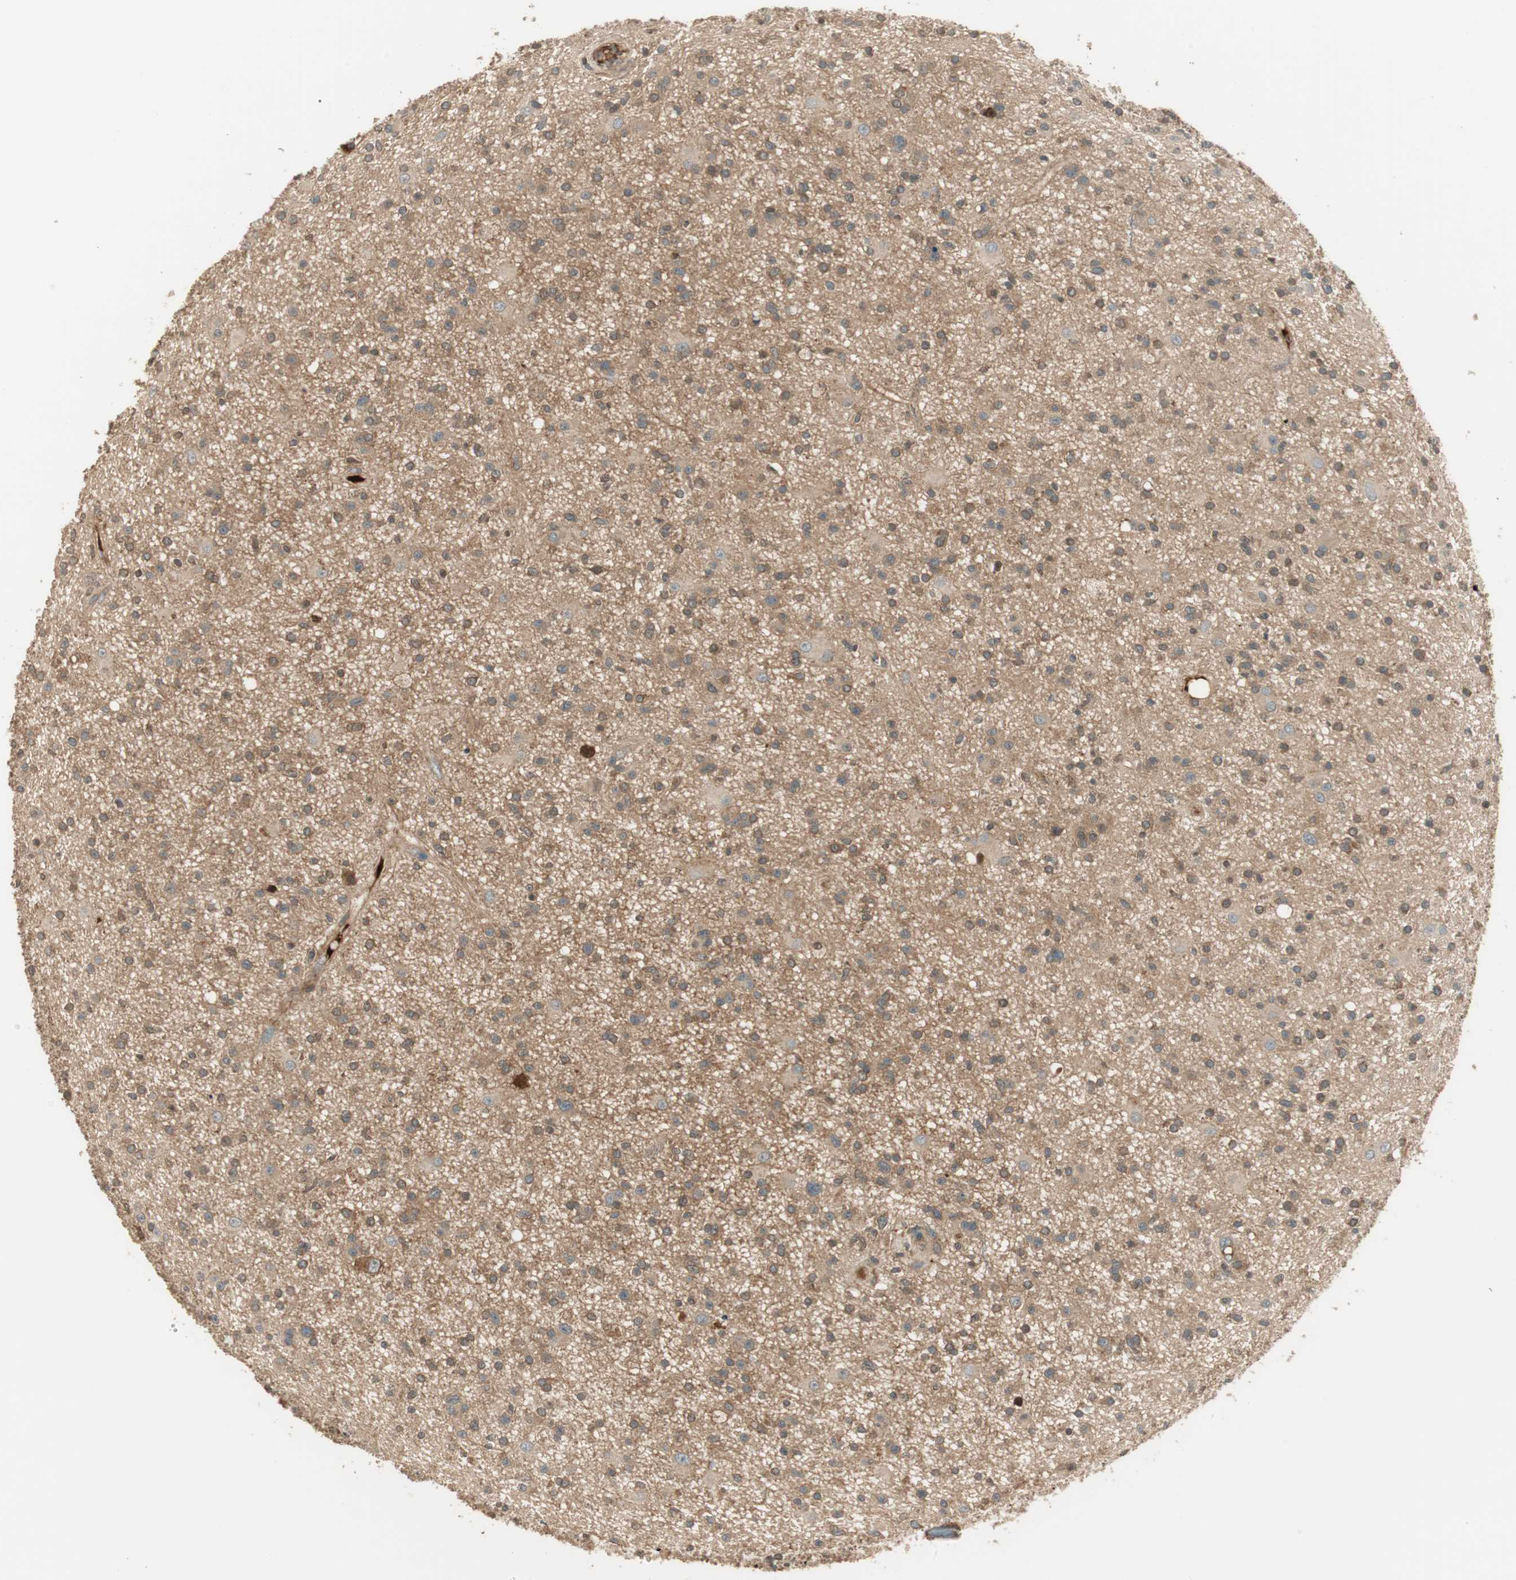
{"staining": {"intensity": "moderate", "quantity": "<25%", "location": "cytoplasmic/membranous,nuclear"}, "tissue": "glioma", "cell_type": "Tumor cells", "image_type": "cancer", "snomed": [{"axis": "morphology", "description": "Glioma, malignant, High grade"}, {"axis": "topography", "description": "Brain"}], "caption": "About <25% of tumor cells in human glioma demonstrate moderate cytoplasmic/membranous and nuclear protein positivity as visualized by brown immunohistochemical staining.", "gene": "PFDN5", "patient": {"sex": "male", "age": 33}}